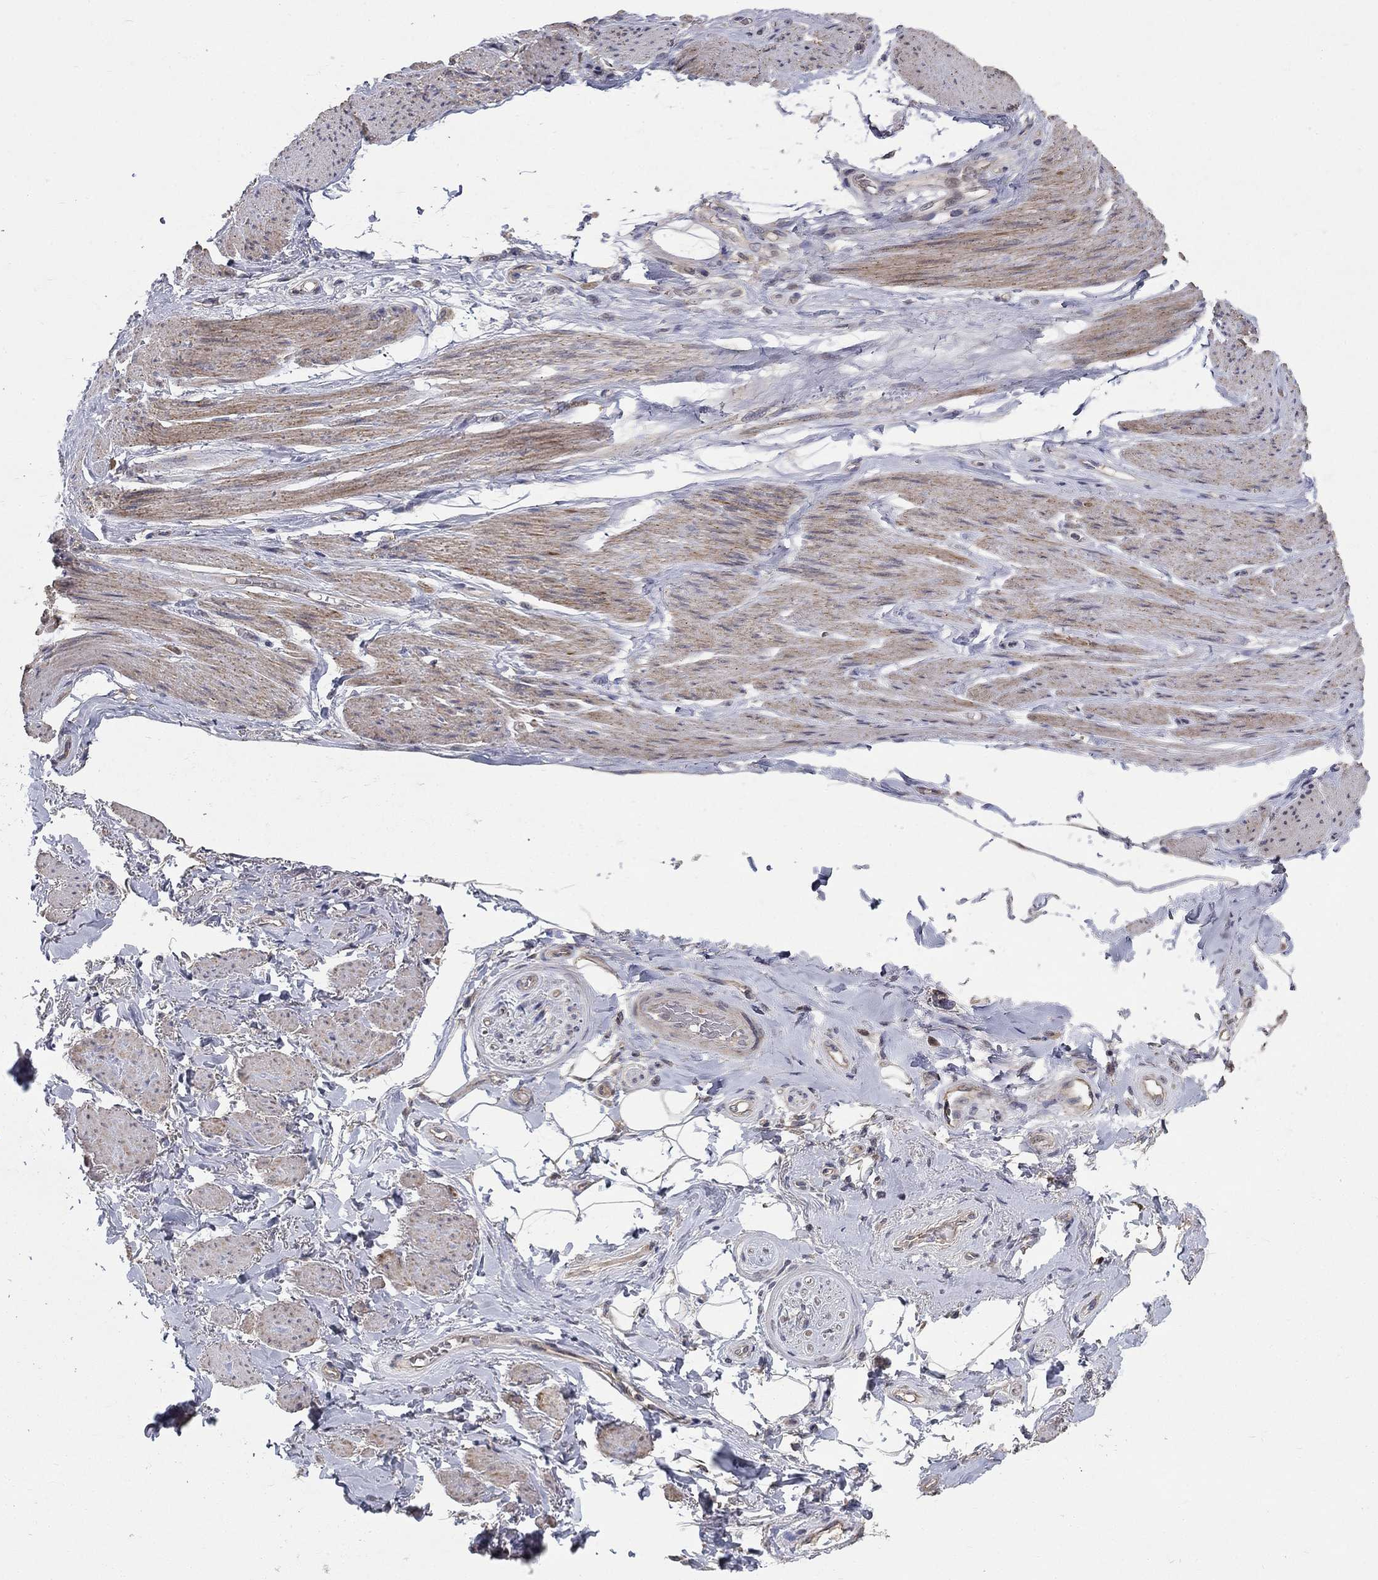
{"staining": {"intensity": "negative", "quantity": "none", "location": "none"}, "tissue": "adipose tissue", "cell_type": "Adipocytes", "image_type": "normal", "snomed": [{"axis": "morphology", "description": "Normal tissue, NOS"}, {"axis": "topography", "description": "Skeletal muscle"}, {"axis": "topography", "description": "Anal"}, {"axis": "topography", "description": "Peripheral nerve tissue"}], "caption": "Immunohistochemical staining of unremarkable adipose tissue demonstrates no significant expression in adipocytes. (DAB (3,3'-diaminobenzidine) immunohistochemistry (IHC) with hematoxylin counter stain).", "gene": "FAM3B", "patient": {"sex": "male", "age": 53}}